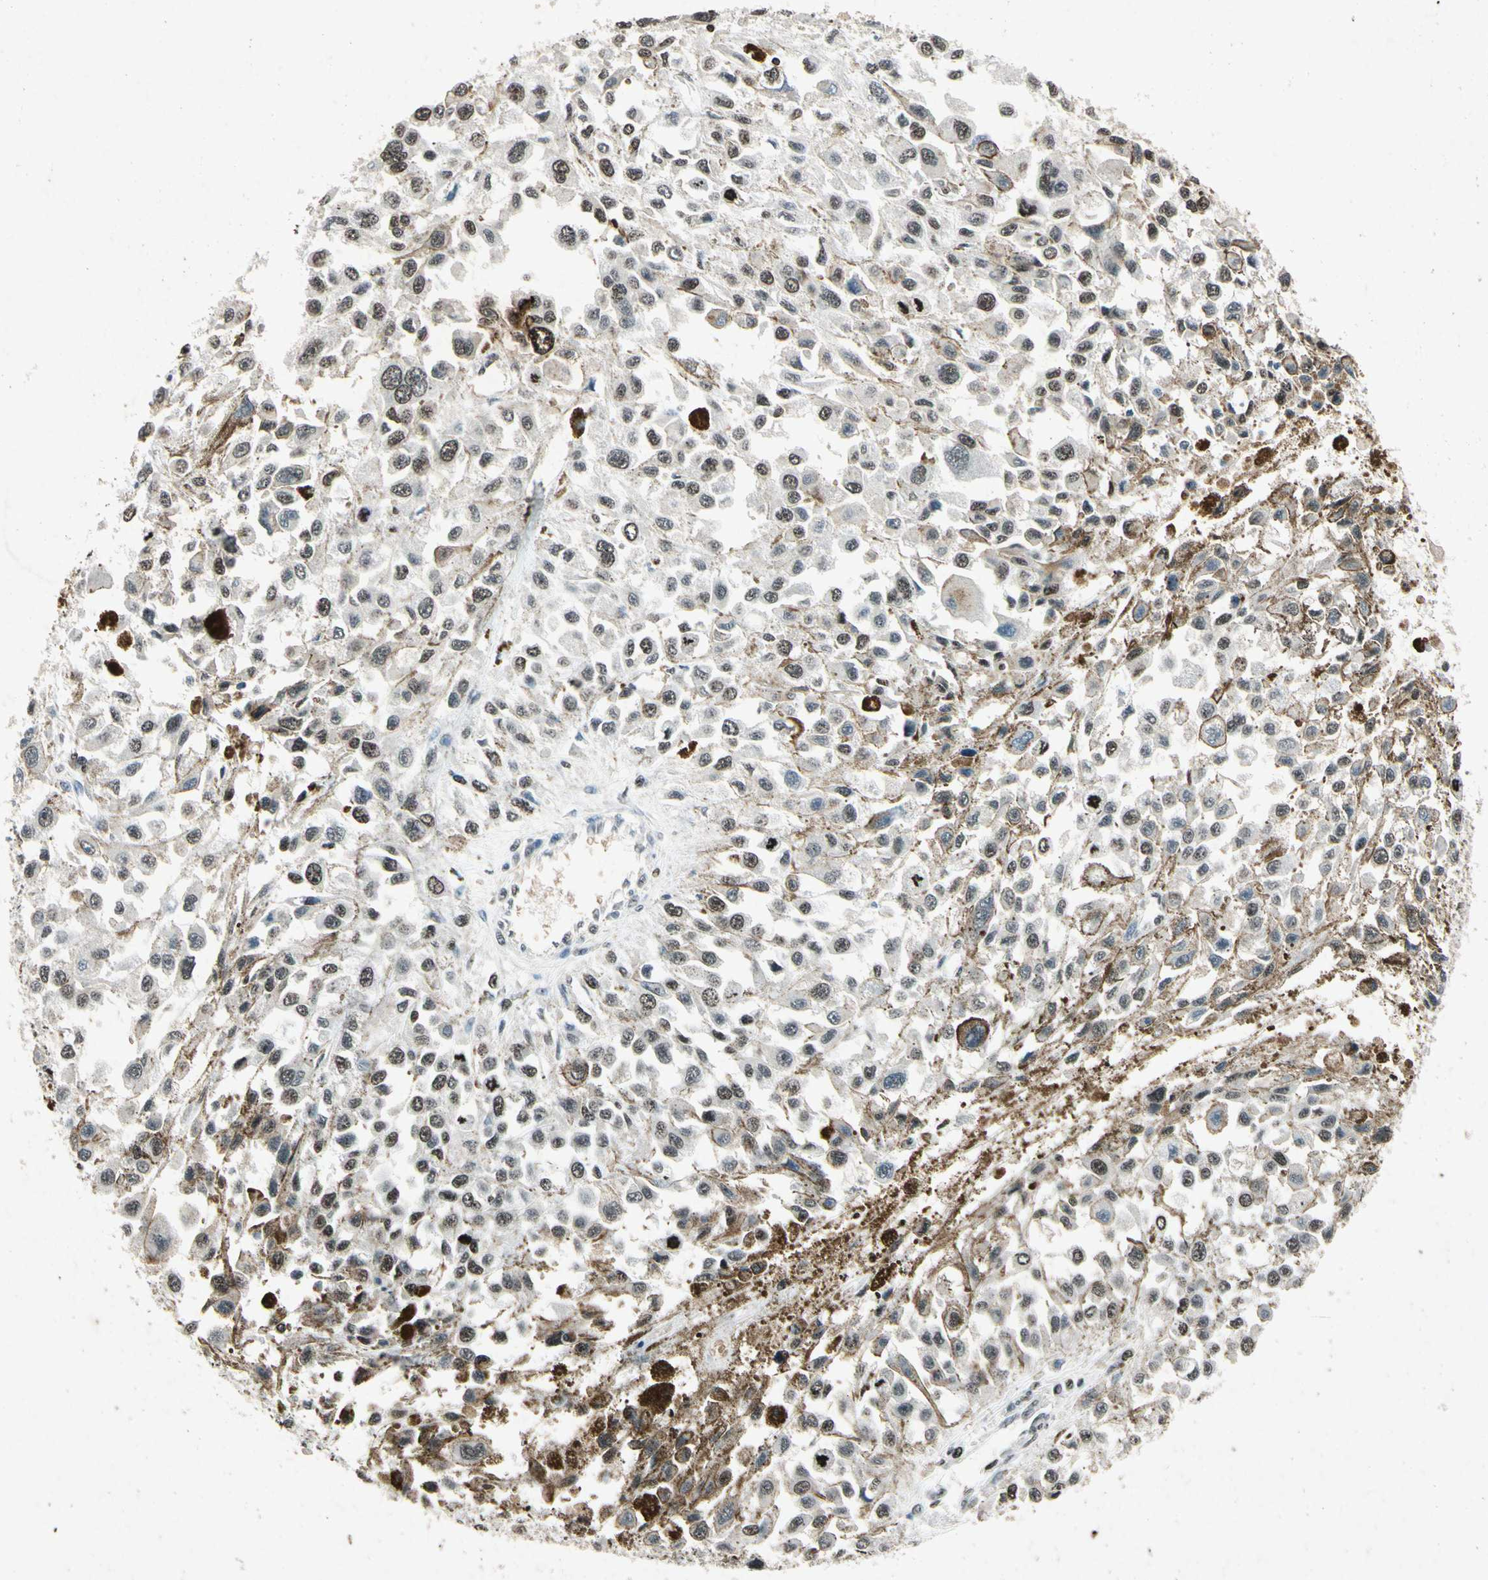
{"staining": {"intensity": "weak", "quantity": "<25%", "location": "nuclear"}, "tissue": "melanoma", "cell_type": "Tumor cells", "image_type": "cancer", "snomed": [{"axis": "morphology", "description": "Malignant melanoma, Metastatic site"}, {"axis": "topography", "description": "Lymph node"}], "caption": "The immunohistochemistry histopathology image has no significant expression in tumor cells of melanoma tissue.", "gene": "HOXB3", "patient": {"sex": "male", "age": 59}}